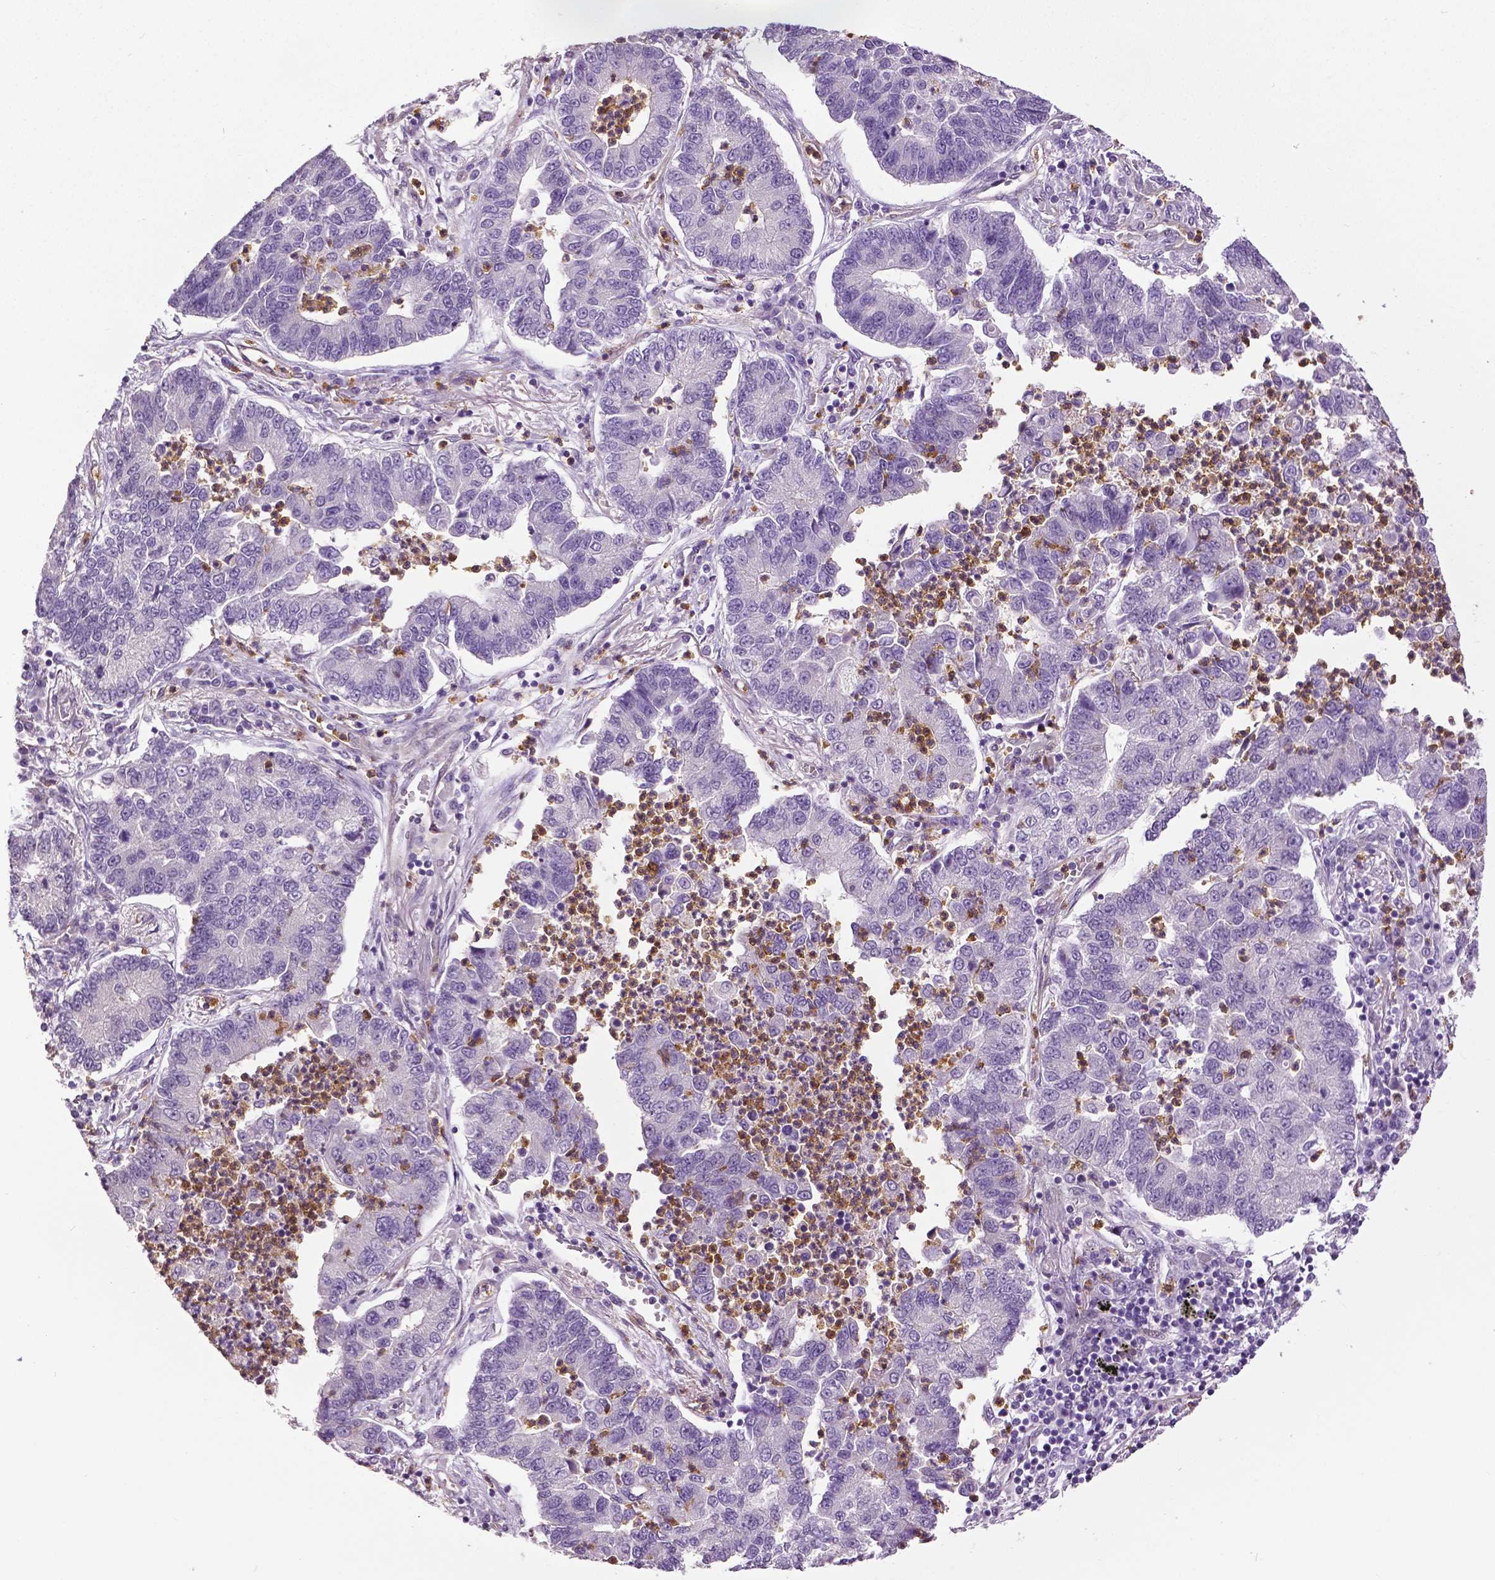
{"staining": {"intensity": "negative", "quantity": "none", "location": "none"}, "tissue": "lung cancer", "cell_type": "Tumor cells", "image_type": "cancer", "snomed": [{"axis": "morphology", "description": "Adenocarcinoma, NOS"}, {"axis": "topography", "description": "Lung"}], "caption": "Tumor cells show no significant positivity in lung adenocarcinoma.", "gene": "PTPN5", "patient": {"sex": "female", "age": 57}}